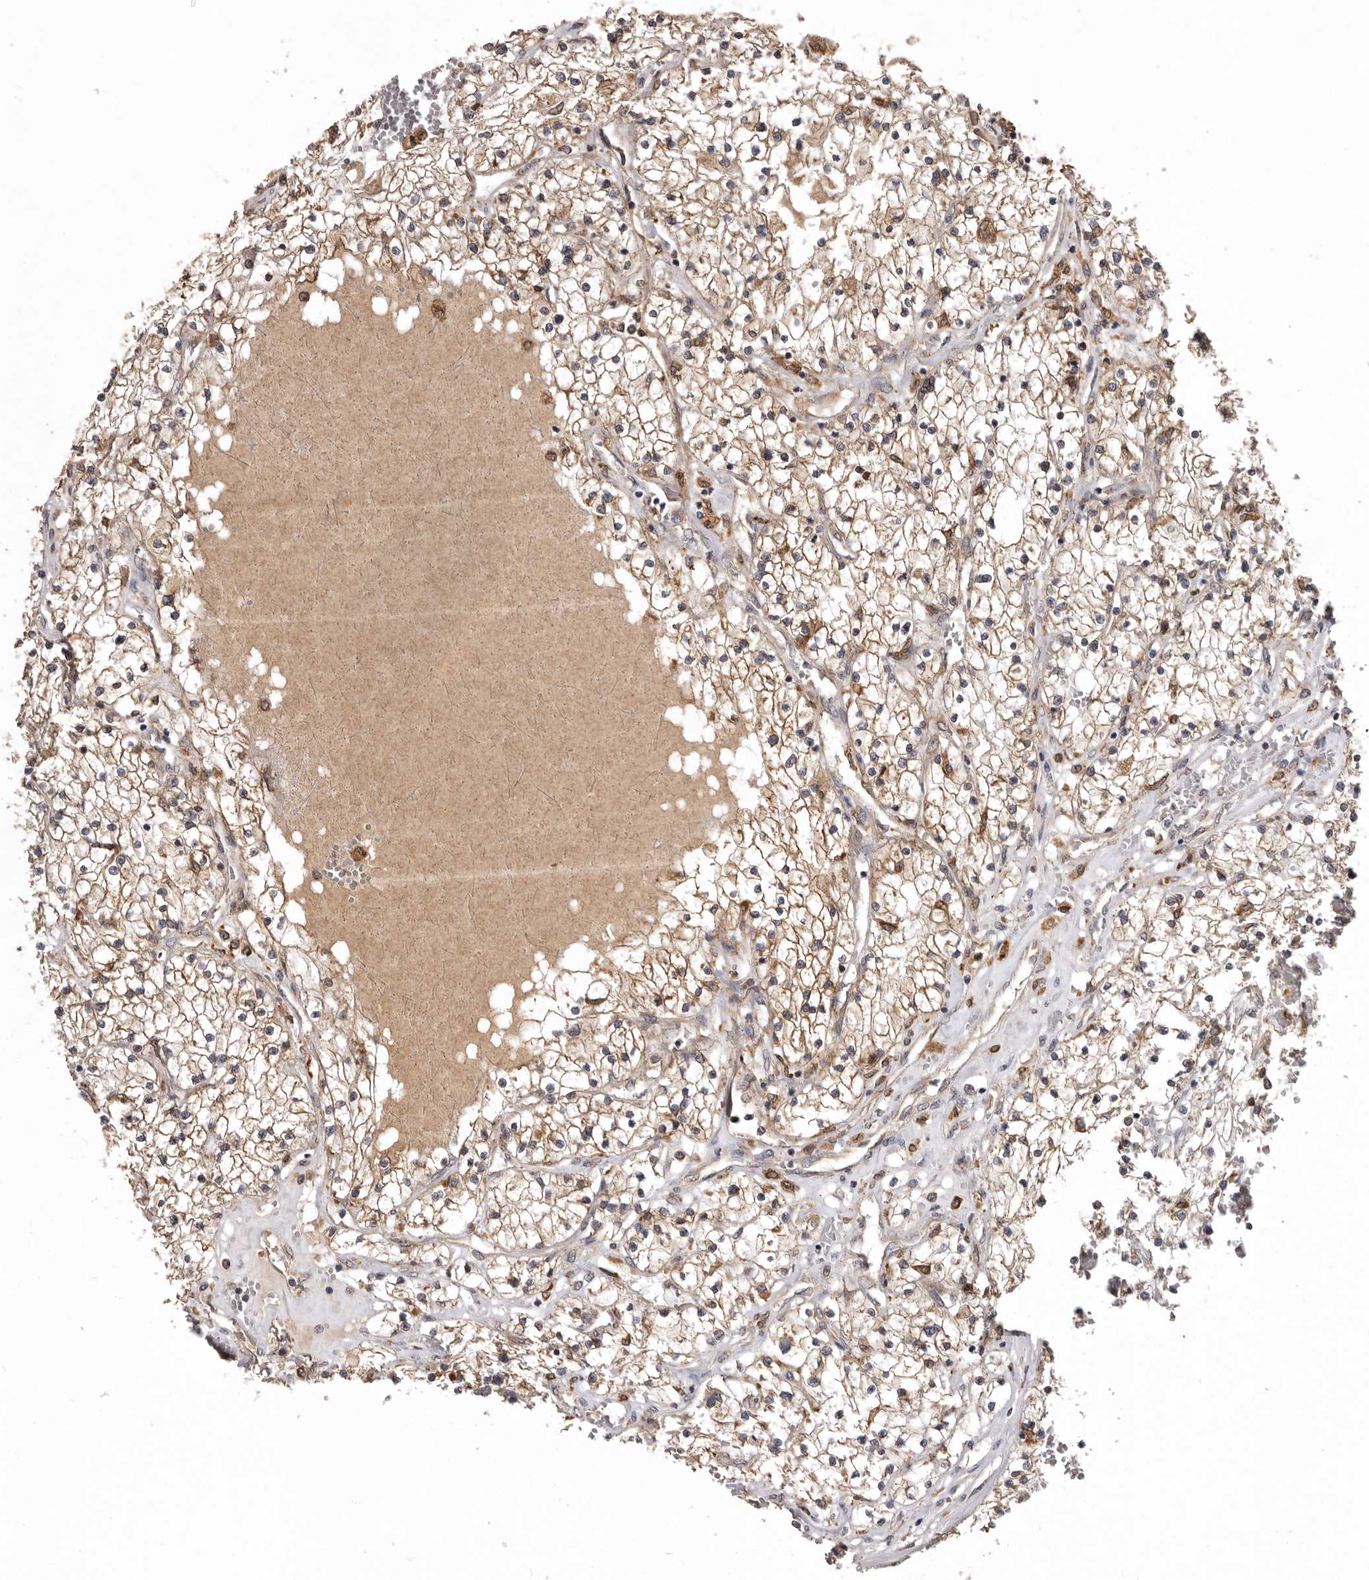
{"staining": {"intensity": "moderate", "quantity": ">75%", "location": "cytoplasmic/membranous"}, "tissue": "renal cancer", "cell_type": "Tumor cells", "image_type": "cancer", "snomed": [{"axis": "morphology", "description": "Normal tissue, NOS"}, {"axis": "morphology", "description": "Adenocarcinoma, NOS"}, {"axis": "topography", "description": "Kidney"}], "caption": "Immunohistochemistry (IHC) image of neoplastic tissue: renal cancer (adenocarcinoma) stained using IHC exhibits medium levels of moderate protein expression localized specifically in the cytoplasmic/membranous of tumor cells, appearing as a cytoplasmic/membranous brown color.", "gene": "INKA2", "patient": {"sex": "male", "age": 68}}